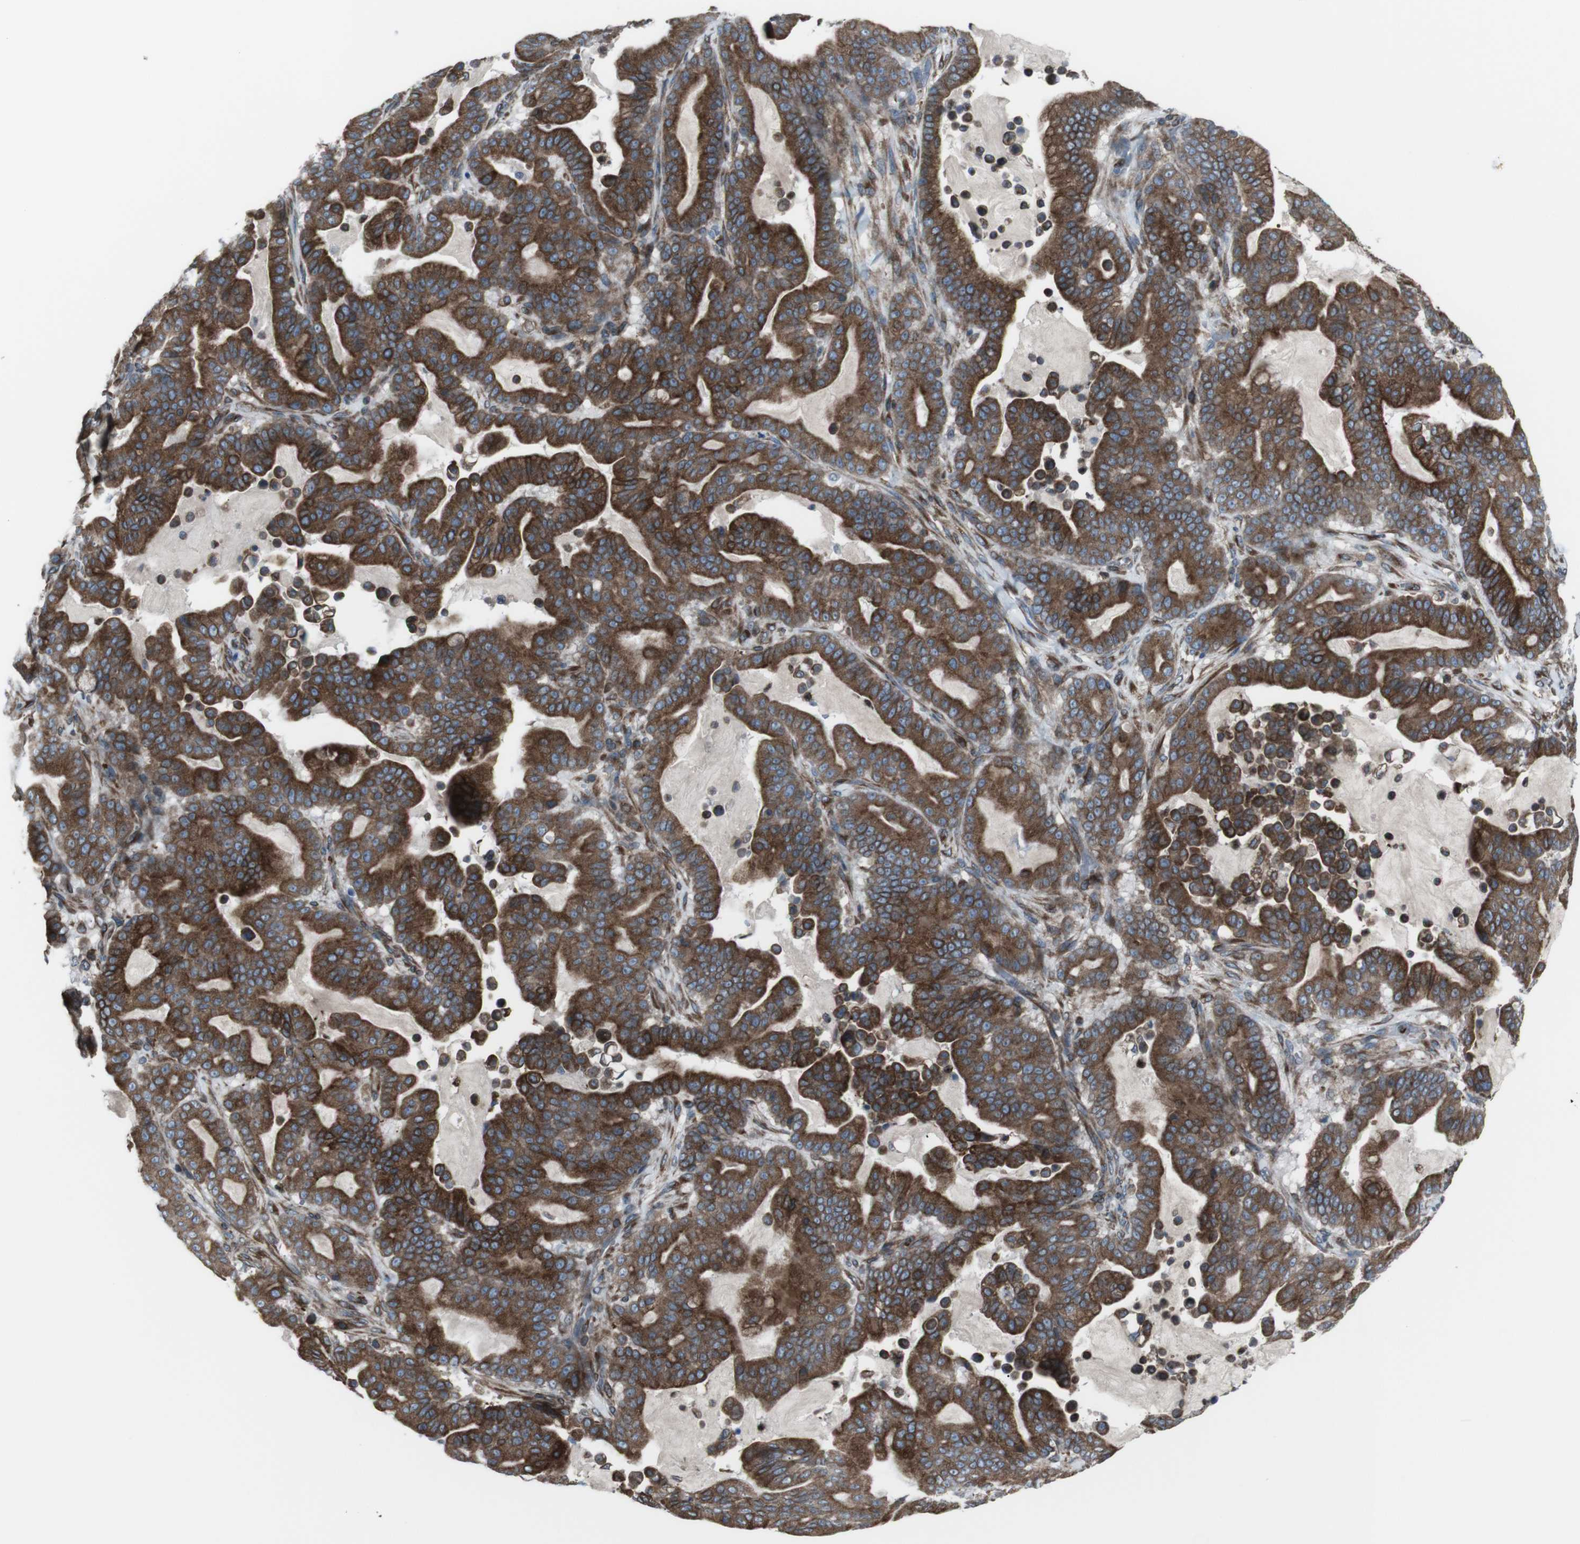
{"staining": {"intensity": "strong", "quantity": ">75%", "location": "cytoplasmic/membranous"}, "tissue": "pancreatic cancer", "cell_type": "Tumor cells", "image_type": "cancer", "snomed": [{"axis": "morphology", "description": "Adenocarcinoma, NOS"}, {"axis": "topography", "description": "Pancreas"}], "caption": "IHC of human pancreatic adenocarcinoma reveals high levels of strong cytoplasmic/membranous expression in approximately >75% of tumor cells.", "gene": "LNPK", "patient": {"sex": "male", "age": 63}}